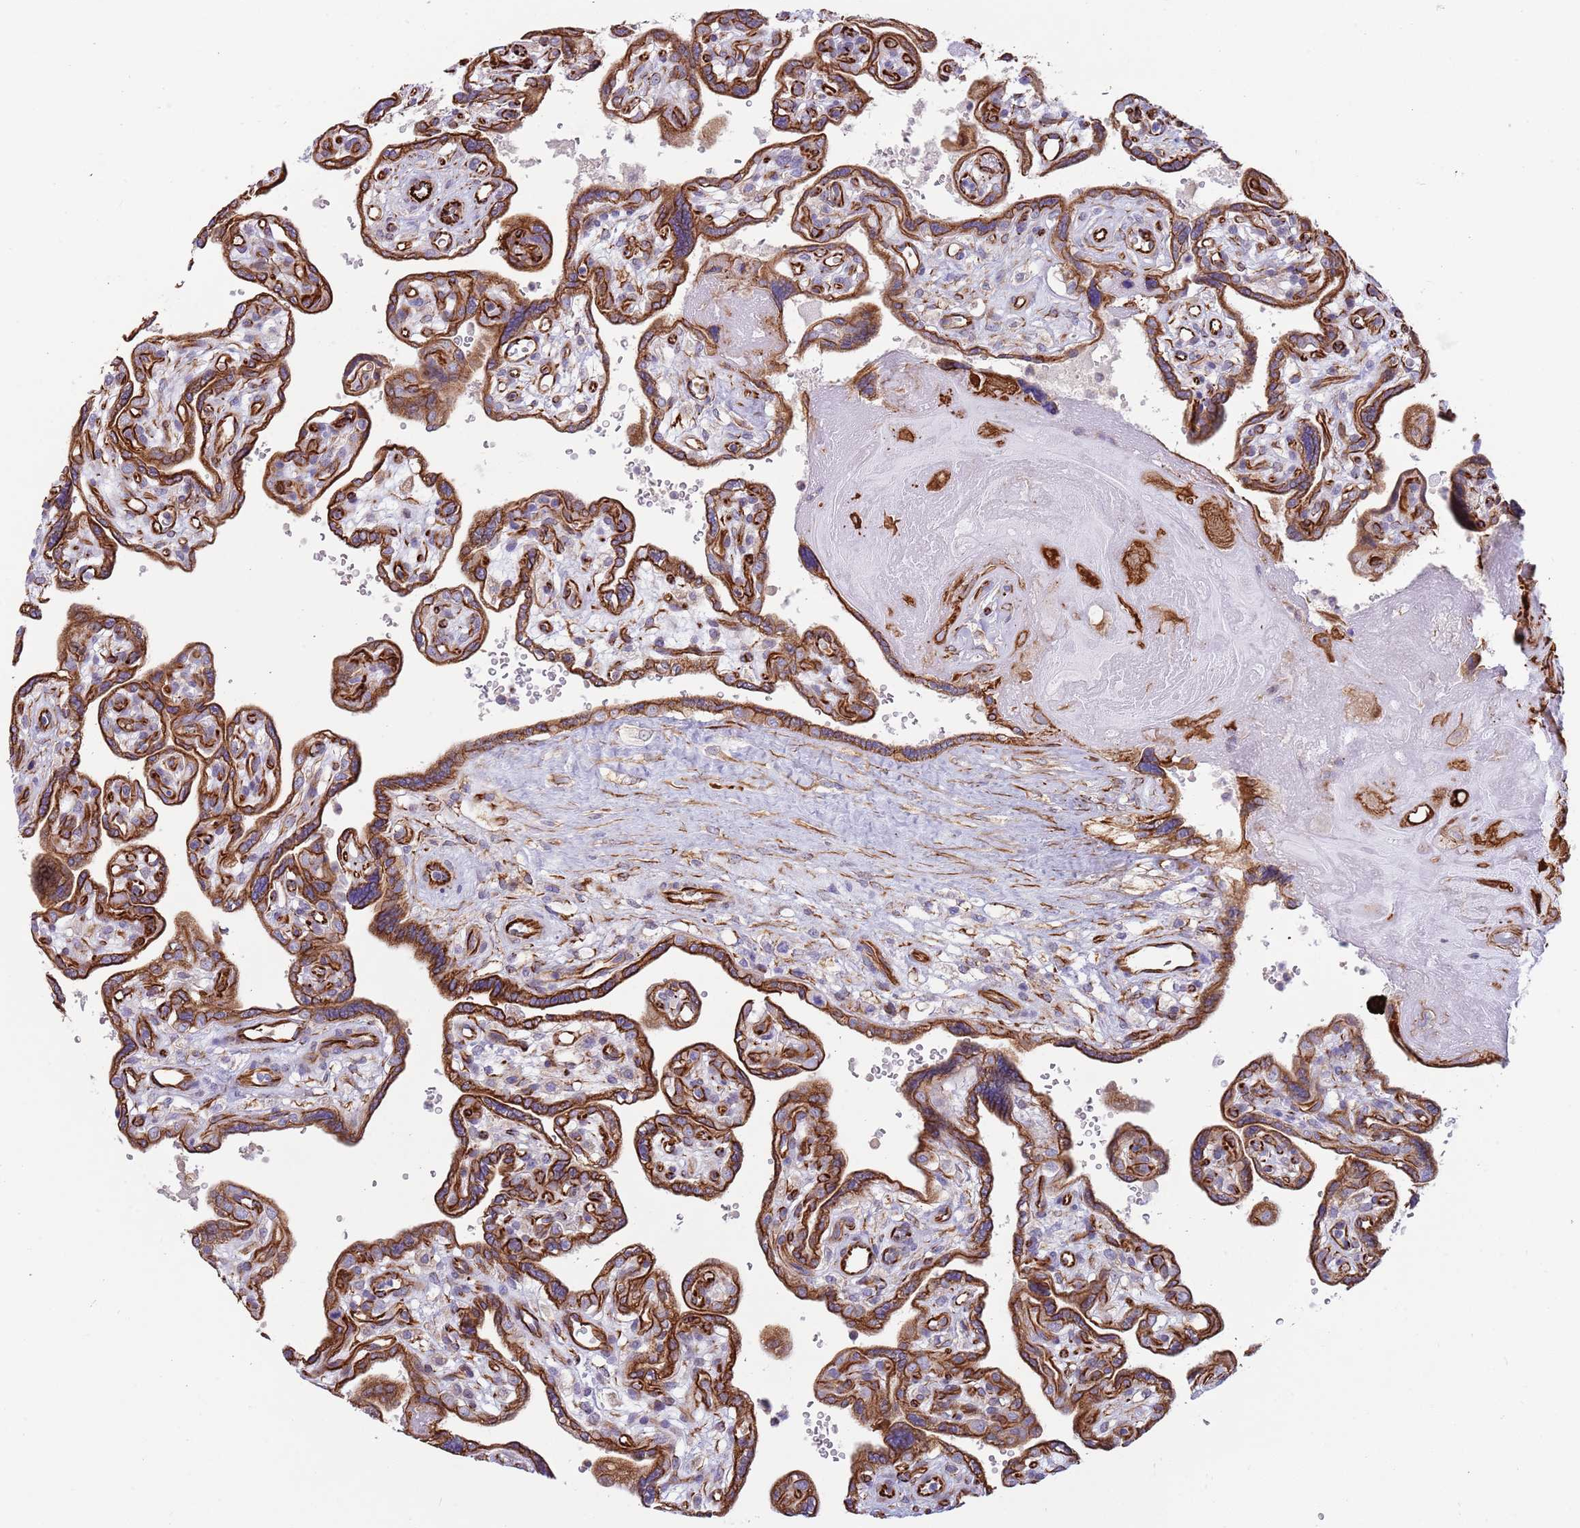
{"staining": {"intensity": "strong", "quantity": ">75%", "location": "cytoplasmic/membranous"}, "tissue": "placenta", "cell_type": "Trophoblastic cells", "image_type": "normal", "snomed": [{"axis": "morphology", "description": "Normal tissue, NOS"}, {"axis": "topography", "description": "Placenta"}], "caption": "Strong cytoplasmic/membranous protein staining is seen in about >75% of trophoblastic cells in placenta.", "gene": "MOGAT1", "patient": {"sex": "female", "age": 39}}